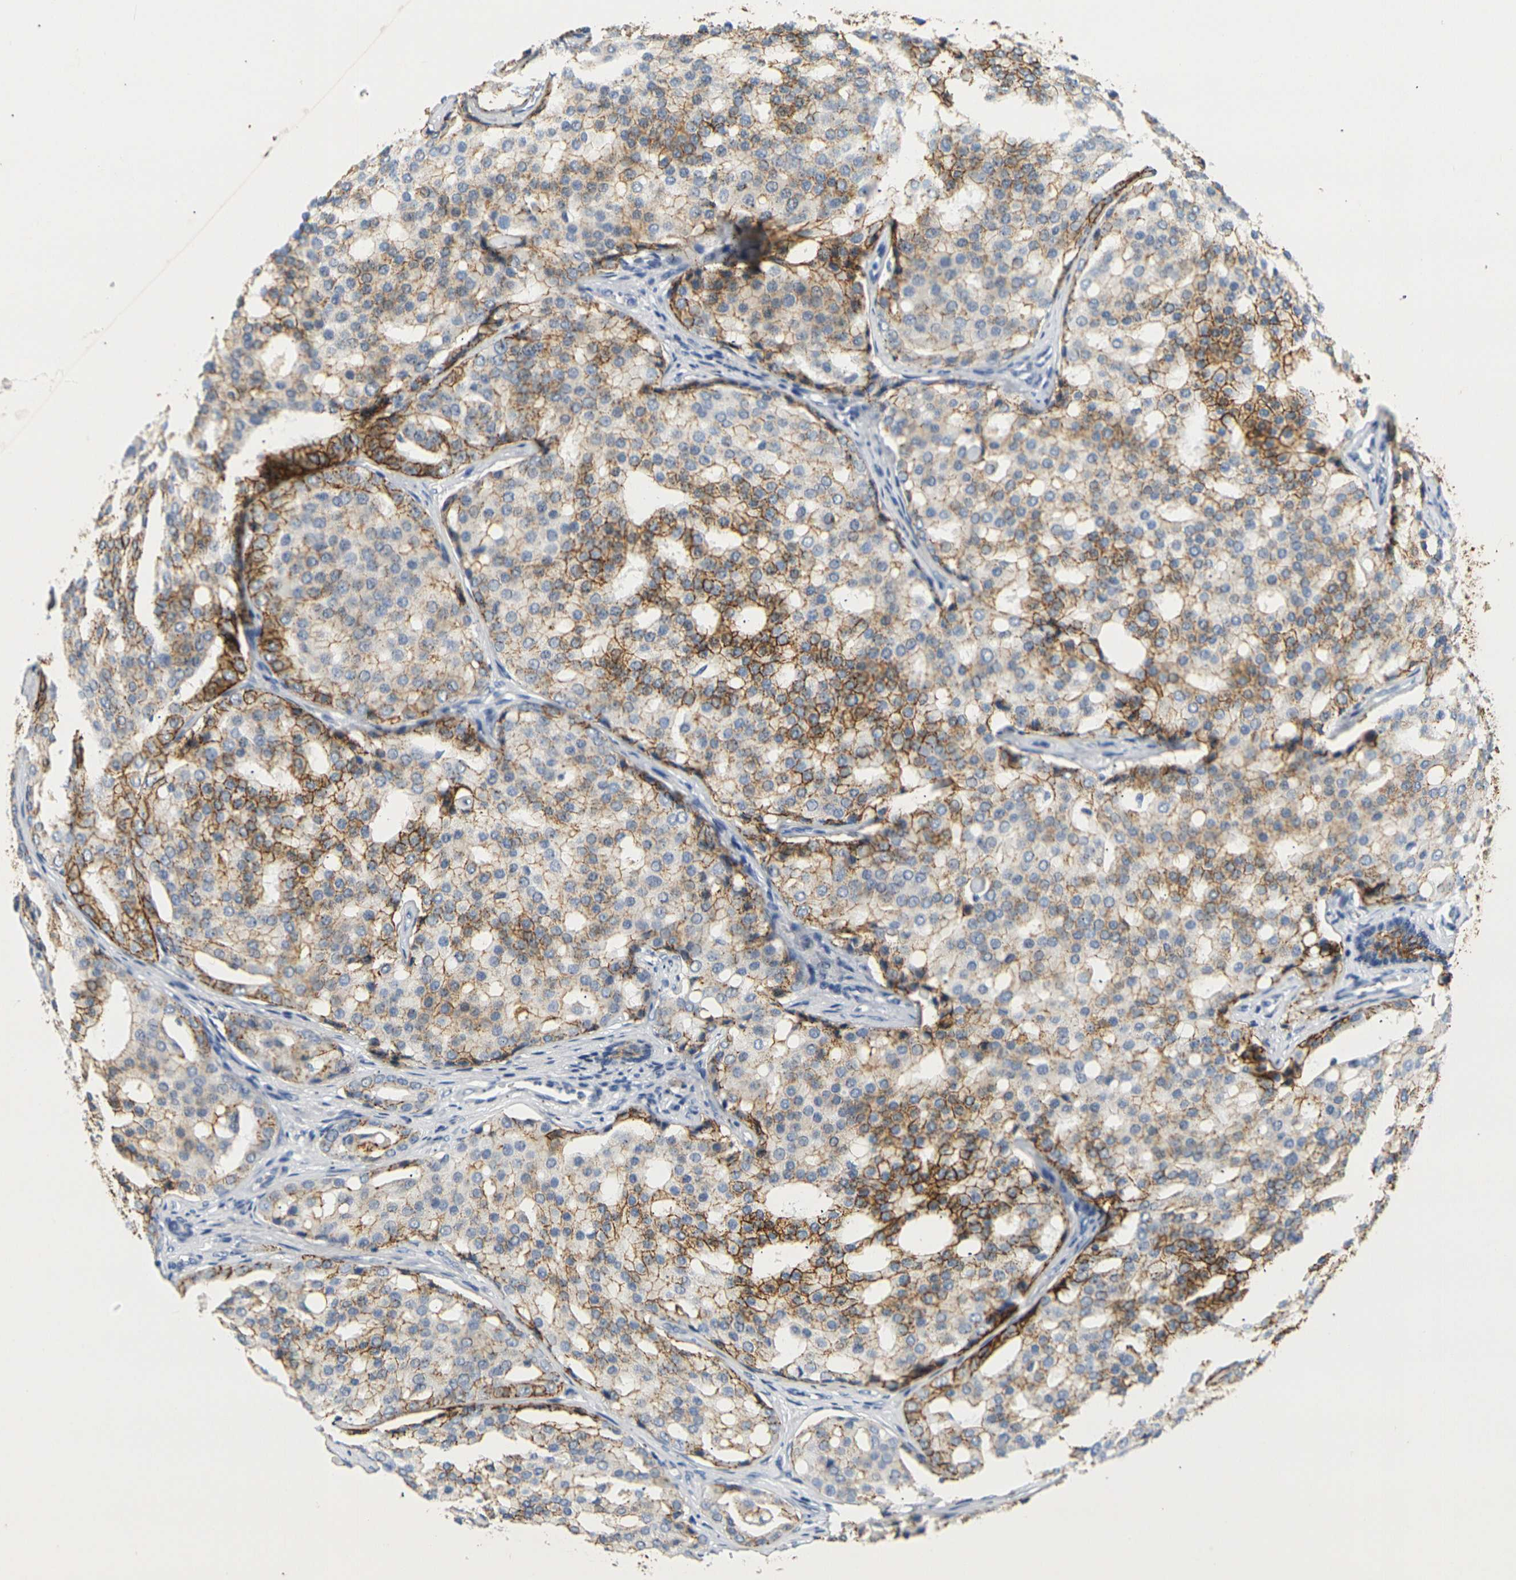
{"staining": {"intensity": "strong", "quantity": ">75%", "location": "cytoplasmic/membranous"}, "tissue": "prostate cancer", "cell_type": "Tumor cells", "image_type": "cancer", "snomed": [{"axis": "morphology", "description": "Adenocarcinoma, High grade"}, {"axis": "topography", "description": "Prostate"}], "caption": "Prostate adenocarcinoma (high-grade) tissue shows strong cytoplasmic/membranous expression in approximately >75% of tumor cells (IHC, brightfield microscopy, high magnification).", "gene": "CLDN7", "patient": {"sex": "male", "age": 64}}